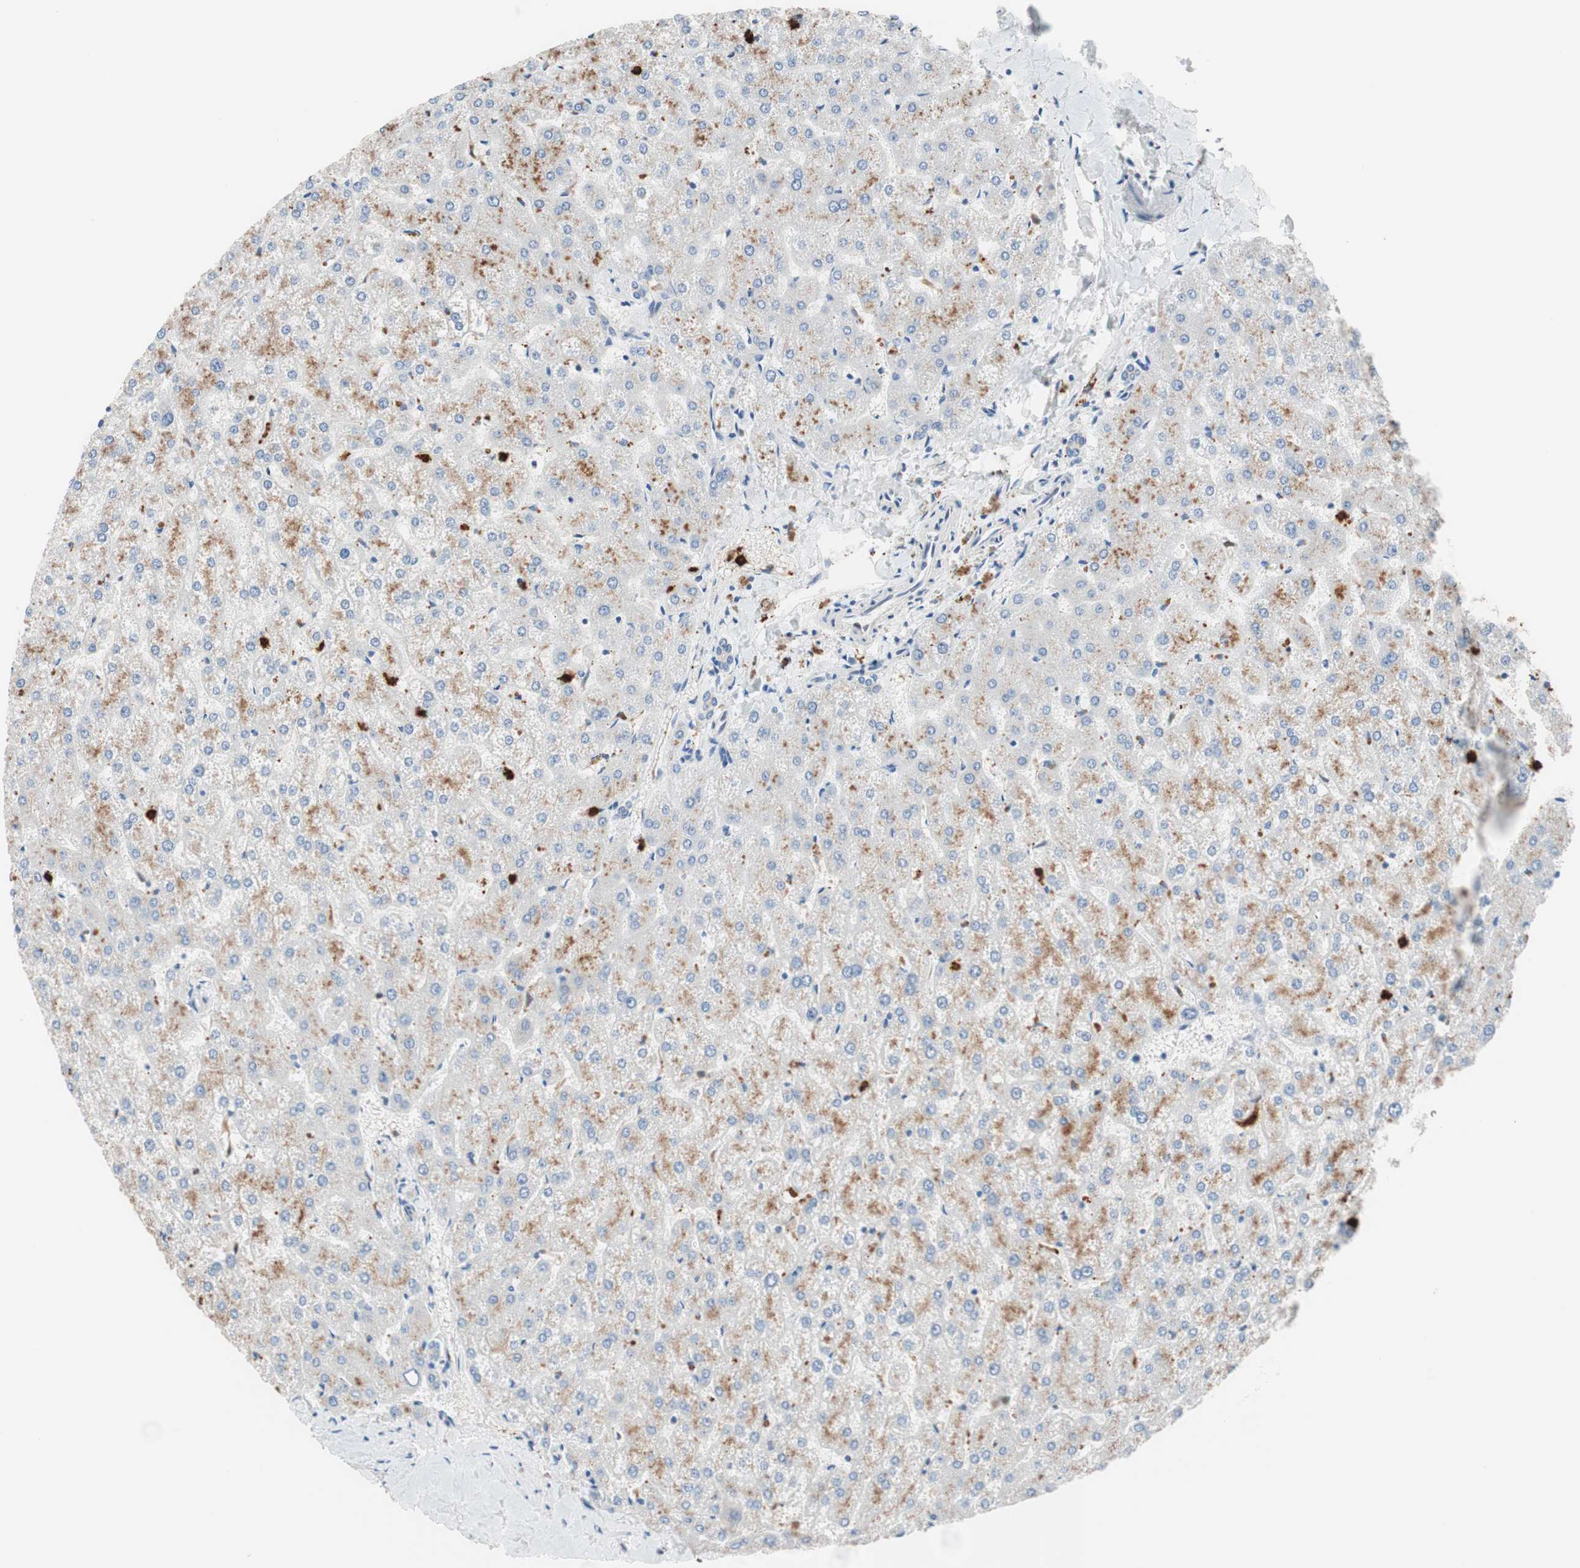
{"staining": {"intensity": "negative", "quantity": "none", "location": "none"}, "tissue": "liver", "cell_type": "Cholangiocytes", "image_type": "normal", "snomed": [{"axis": "morphology", "description": "Normal tissue, NOS"}, {"axis": "topography", "description": "Liver"}], "caption": "This is a micrograph of immunohistochemistry (IHC) staining of benign liver, which shows no positivity in cholangiocytes.", "gene": "CLEC4D", "patient": {"sex": "female", "age": 32}}